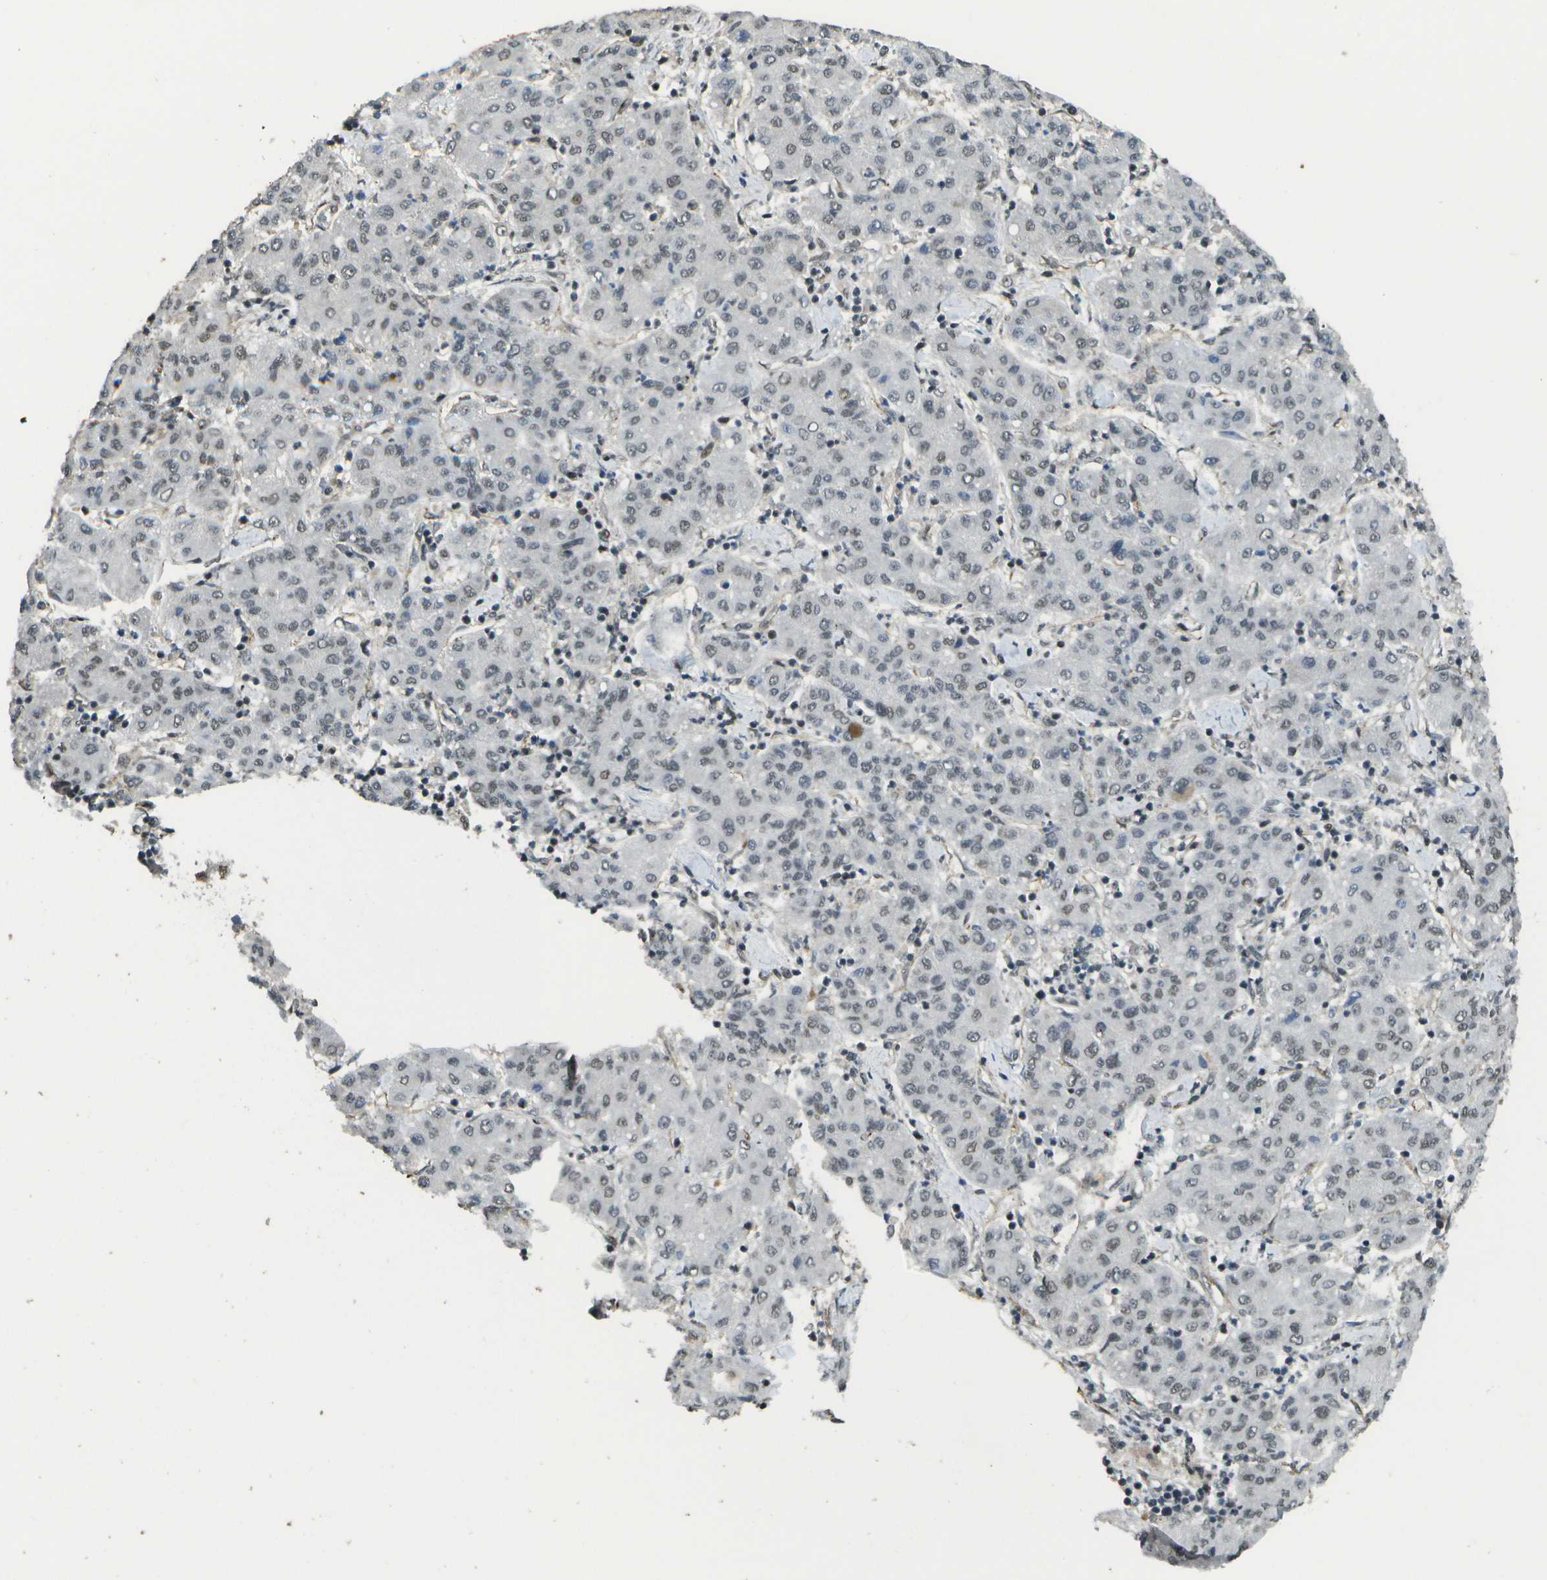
{"staining": {"intensity": "weak", "quantity": "25%-75%", "location": "nuclear"}, "tissue": "liver cancer", "cell_type": "Tumor cells", "image_type": "cancer", "snomed": [{"axis": "morphology", "description": "Carcinoma, Hepatocellular, NOS"}, {"axis": "topography", "description": "Liver"}], "caption": "Protein analysis of liver hepatocellular carcinoma tissue displays weak nuclear positivity in about 25%-75% of tumor cells.", "gene": "KAT5", "patient": {"sex": "male", "age": 65}}